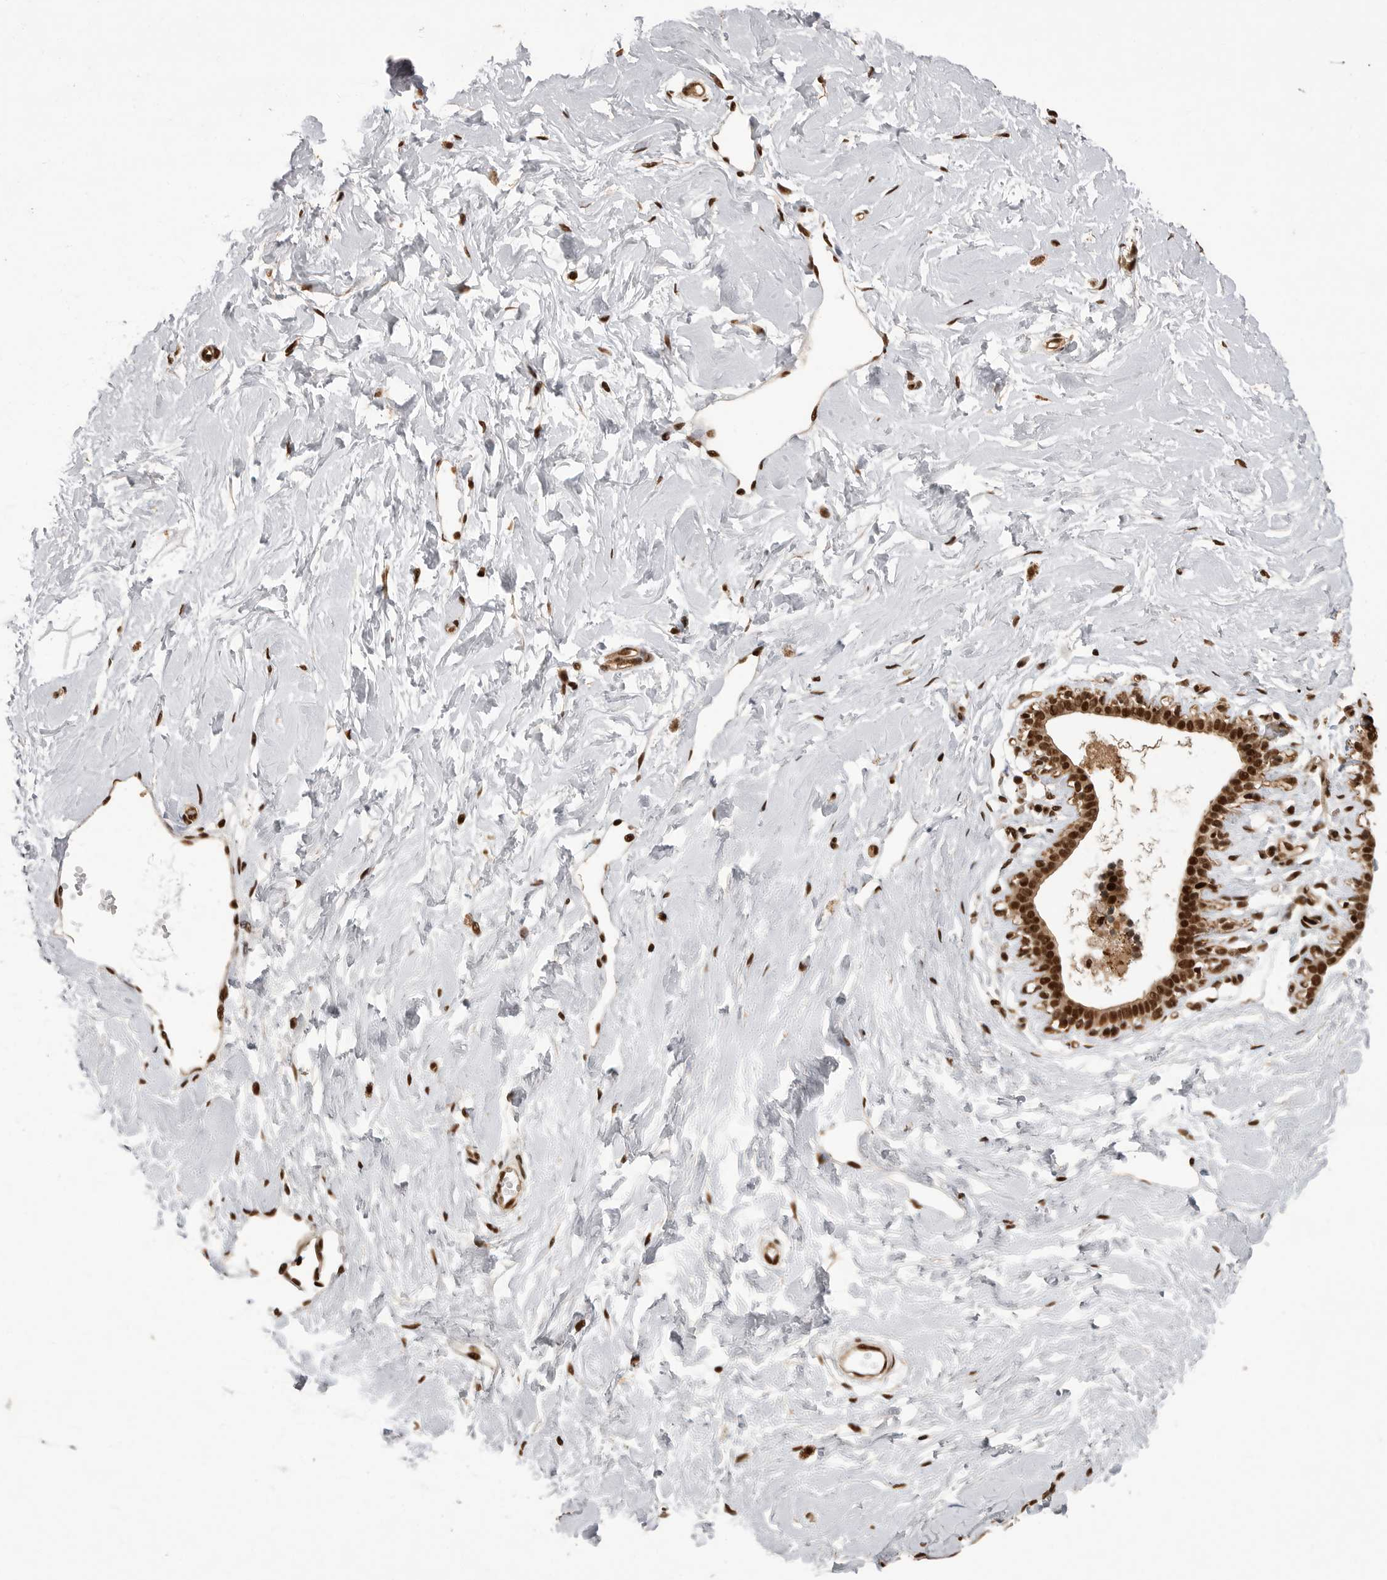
{"staining": {"intensity": "strong", "quantity": "25%-75%", "location": "nuclear"}, "tissue": "breast", "cell_type": "Adipocytes", "image_type": "normal", "snomed": [{"axis": "morphology", "description": "Normal tissue, NOS"}, {"axis": "morphology", "description": "Adenoma, NOS"}, {"axis": "topography", "description": "Breast"}], "caption": "This micrograph displays immunohistochemistry staining of normal breast, with high strong nuclear positivity in approximately 25%-75% of adipocytes.", "gene": "PPP1R8", "patient": {"sex": "female", "age": 23}}